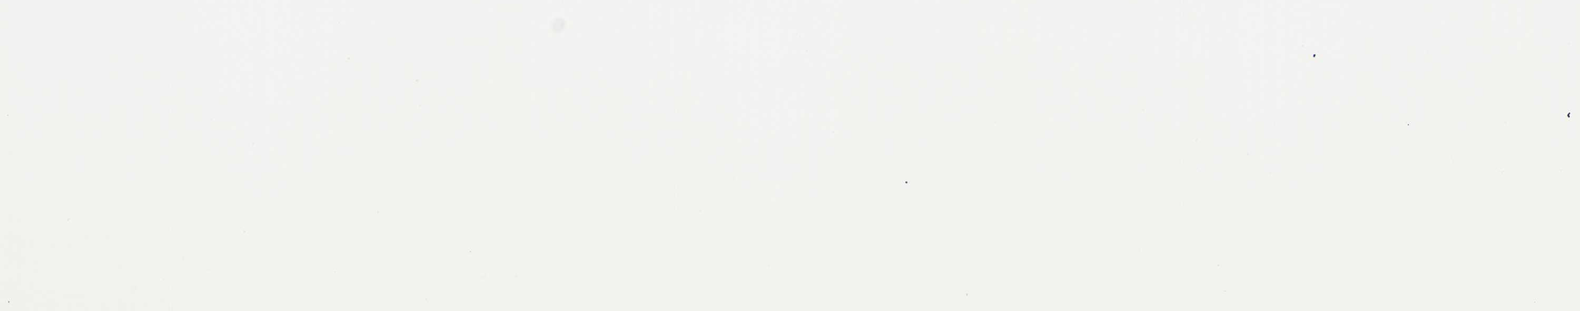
{"staining": {"intensity": "negative", "quantity": "none", "location": "none"}, "tissue": "vagina", "cell_type": "Squamous epithelial cells", "image_type": "normal", "snomed": [{"axis": "morphology", "description": "Normal tissue, NOS"}, {"axis": "topography", "description": "Vagina"}], "caption": "The immunohistochemistry (IHC) image has no significant expression in squamous epithelial cells of vagina.", "gene": "IDH2", "patient": {"sex": "female", "age": 34}}